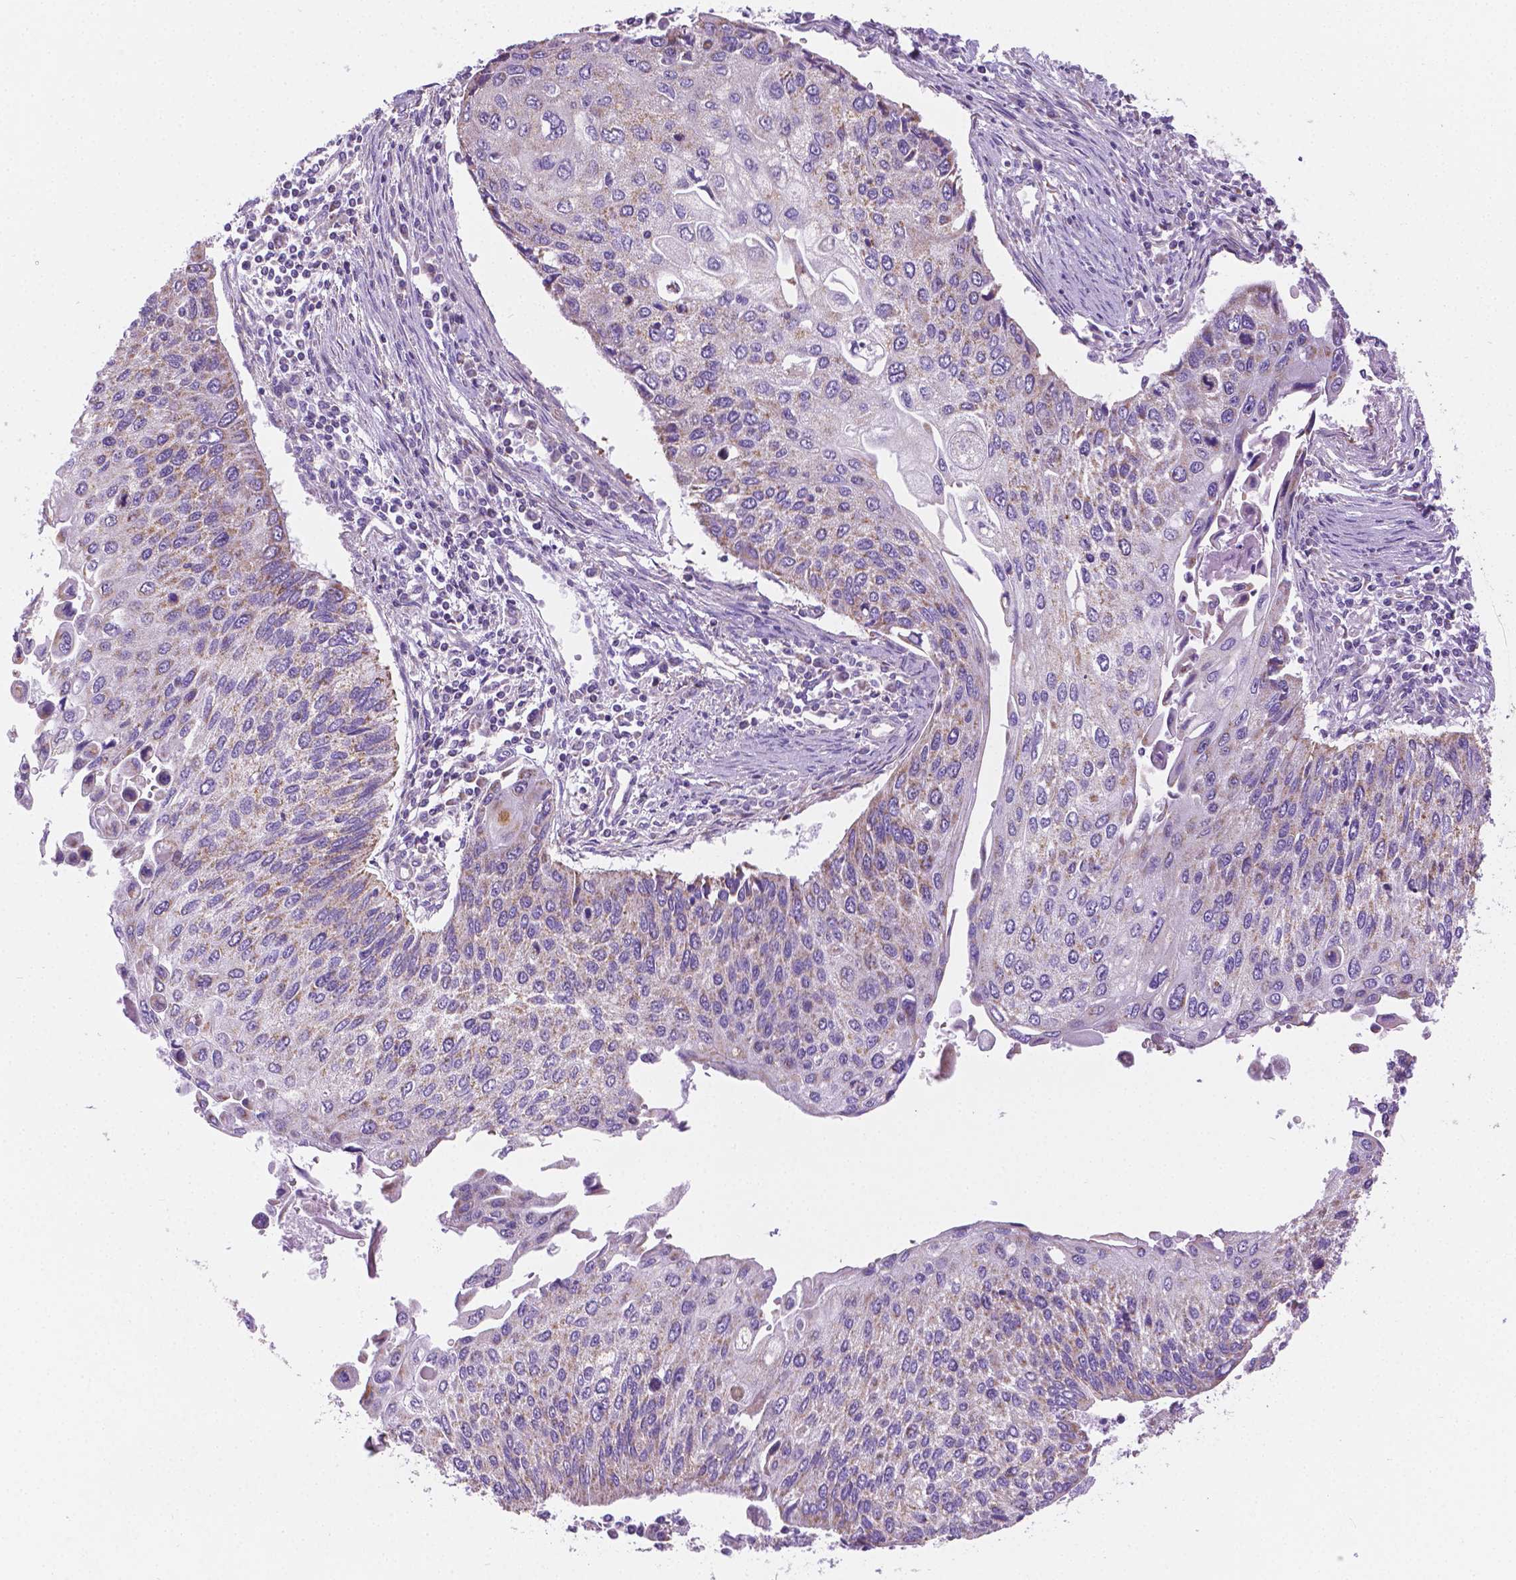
{"staining": {"intensity": "negative", "quantity": "none", "location": "none"}, "tissue": "lung cancer", "cell_type": "Tumor cells", "image_type": "cancer", "snomed": [{"axis": "morphology", "description": "Squamous cell carcinoma, NOS"}, {"axis": "morphology", "description": "Squamous cell carcinoma, metastatic, NOS"}, {"axis": "topography", "description": "Lung"}], "caption": "Immunohistochemistry (IHC) micrograph of neoplastic tissue: lung cancer stained with DAB (3,3'-diaminobenzidine) displays no significant protein staining in tumor cells.", "gene": "CSPG5", "patient": {"sex": "male", "age": 63}}